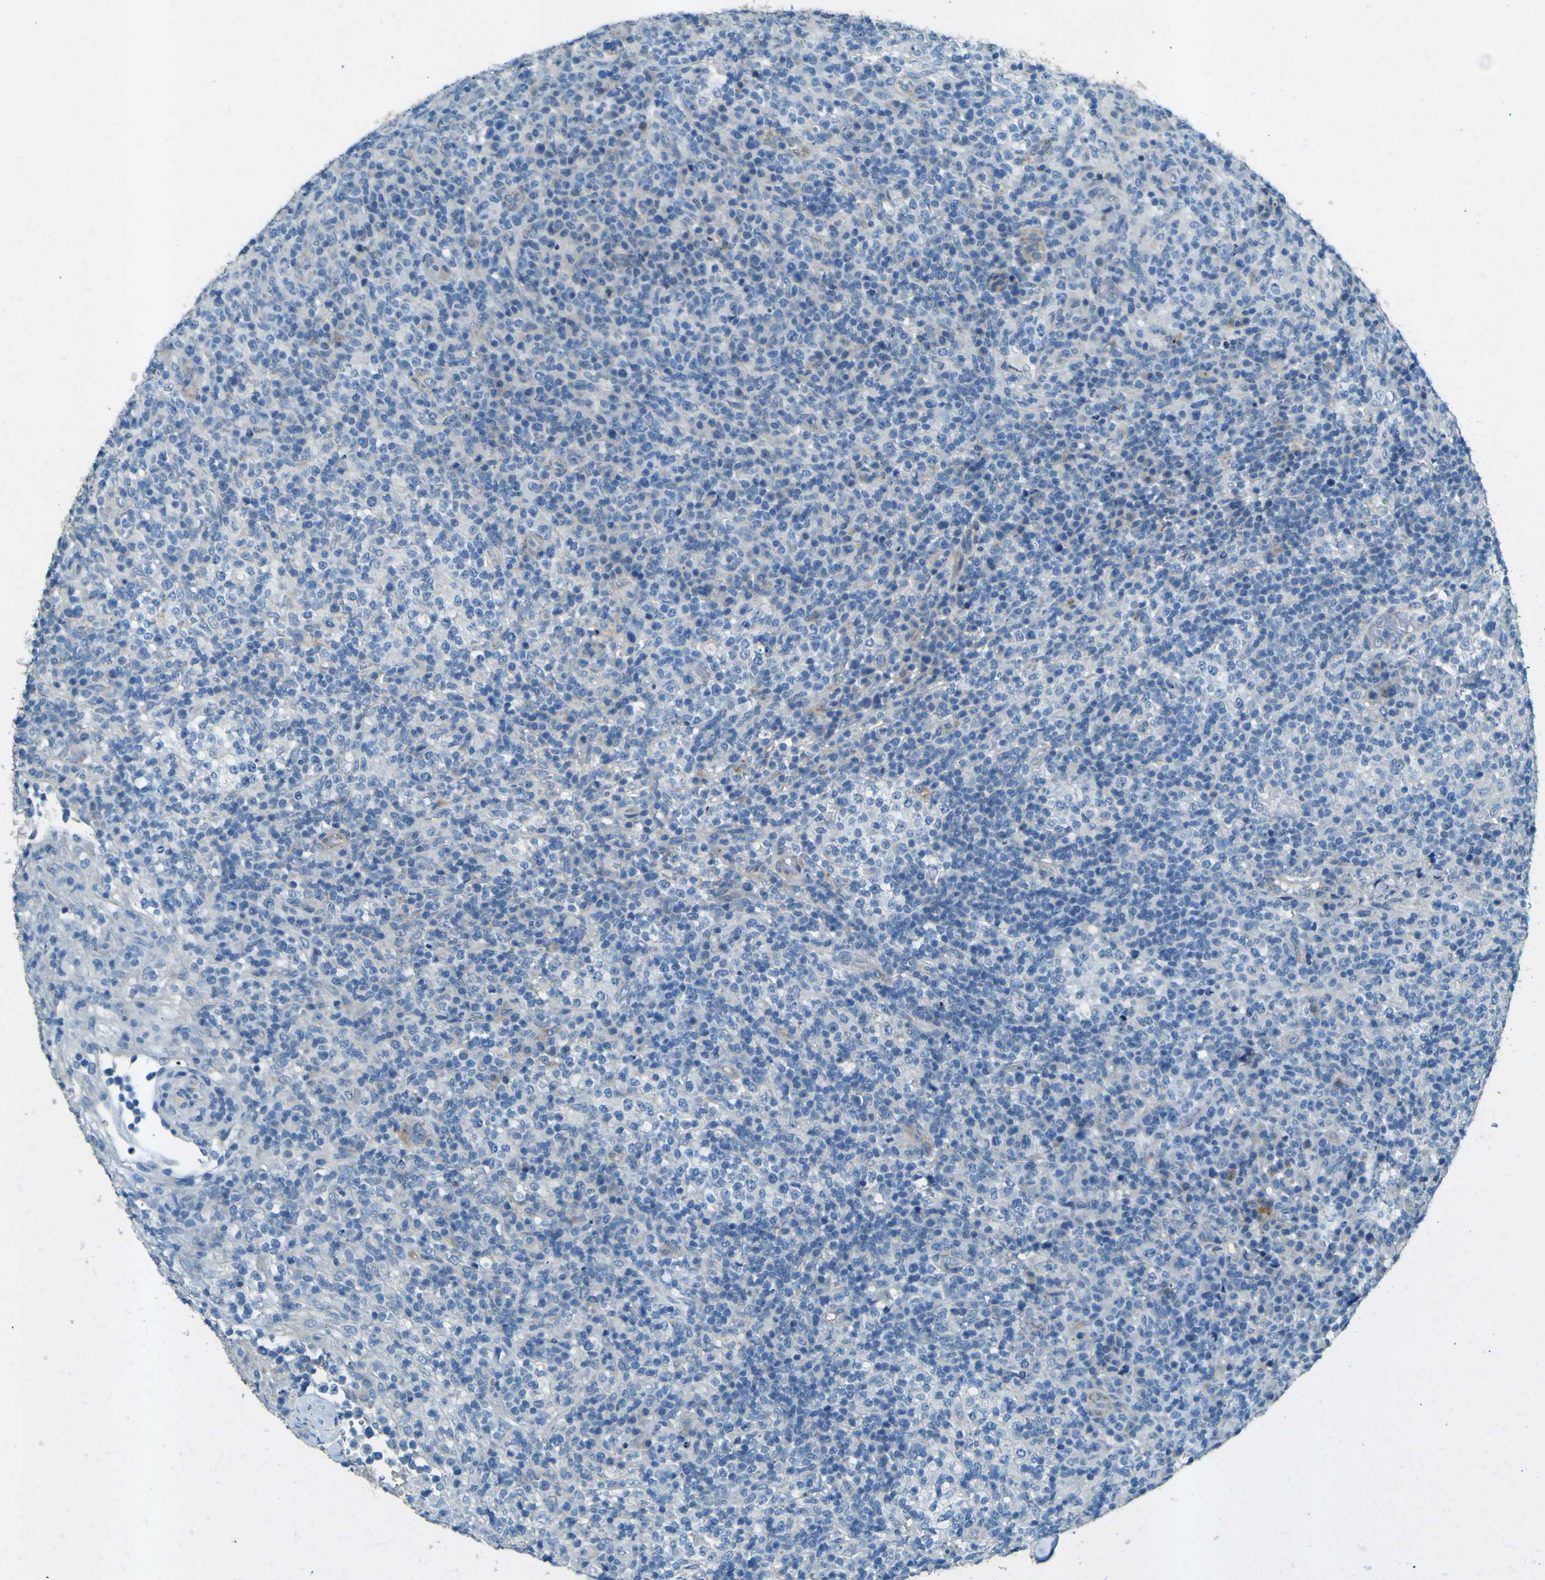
{"staining": {"intensity": "negative", "quantity": "none", "location": "none"}, "tissue": "lymphoma", "cell_type": "Tumor cells", "image_type": "cancer", "snomed": [{"axis": "morphology", "description": "Malignant lymphoma, non-Hodgkin's type, High grade"}, {"axis": "topography", "description": "Lymph node"}], "caption": "The immunohistochemistry (IHC) micrograph has no significant expression in tumor cells of malignant lymphoma, non-Hodgkin's type (high-grade) tissue. (DAB immunohistochemistry, high magnification).", "gene": "PDE9A", "patient": {"sex": "female", "age": 76}}